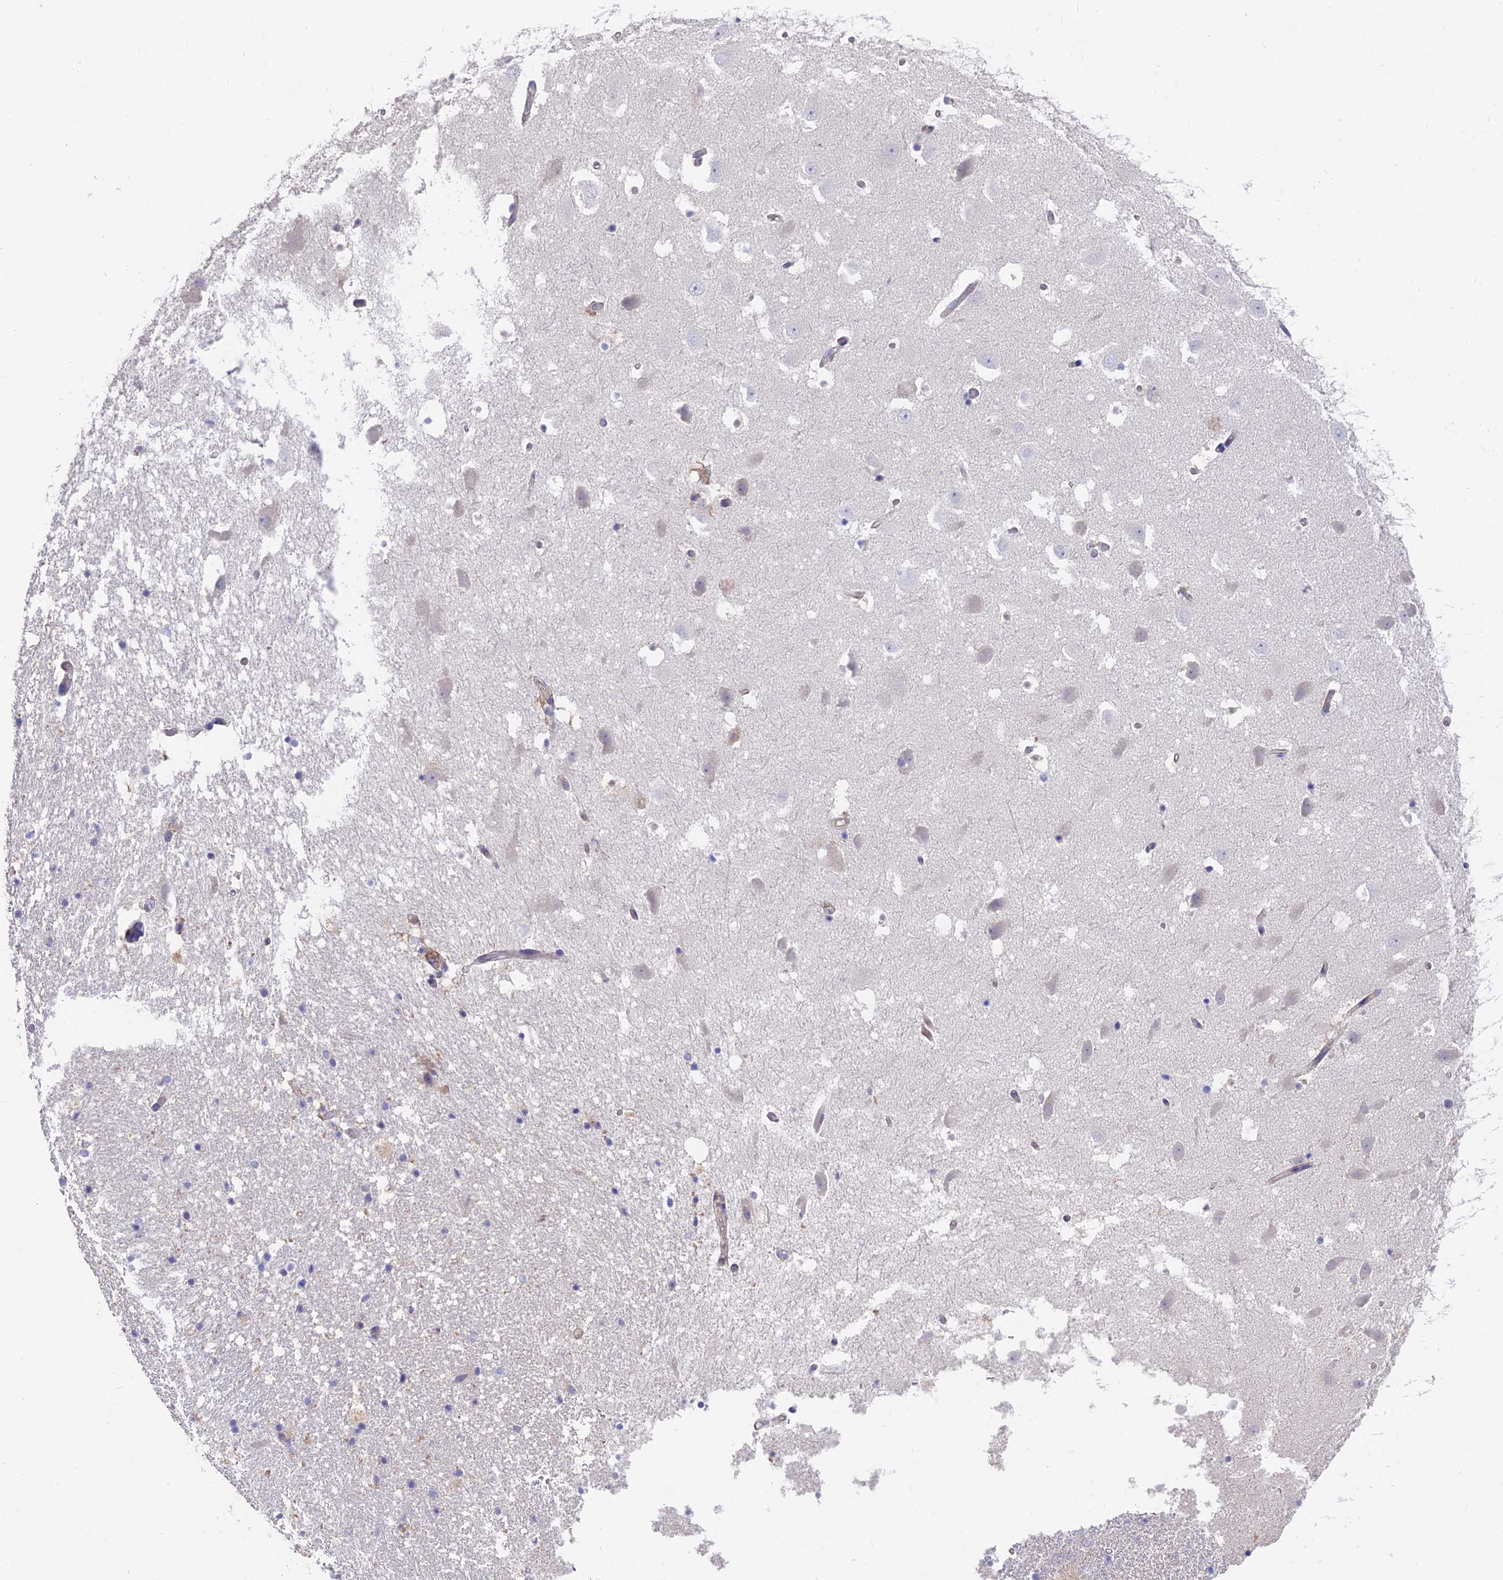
{"staining": {"intensity": "negative", "quantity": "none", "location": "none"}, "tissue": "hippocampus", "cell_type": "Glial cells", "image_type": "normal", "snomed": [{"axis": "morphology", "description": "Normal tissue, NOS"}, {"axis": "topography", "description": "Hippocampus"}], "caption": "An image of hippocampus stained for a protein displays no brown staining in glial cells. (DAB immunohistochemistry with hematoxylin counter stain).", "gene": "FAM168B", "patient": {"sex": "female", "age": 52}}